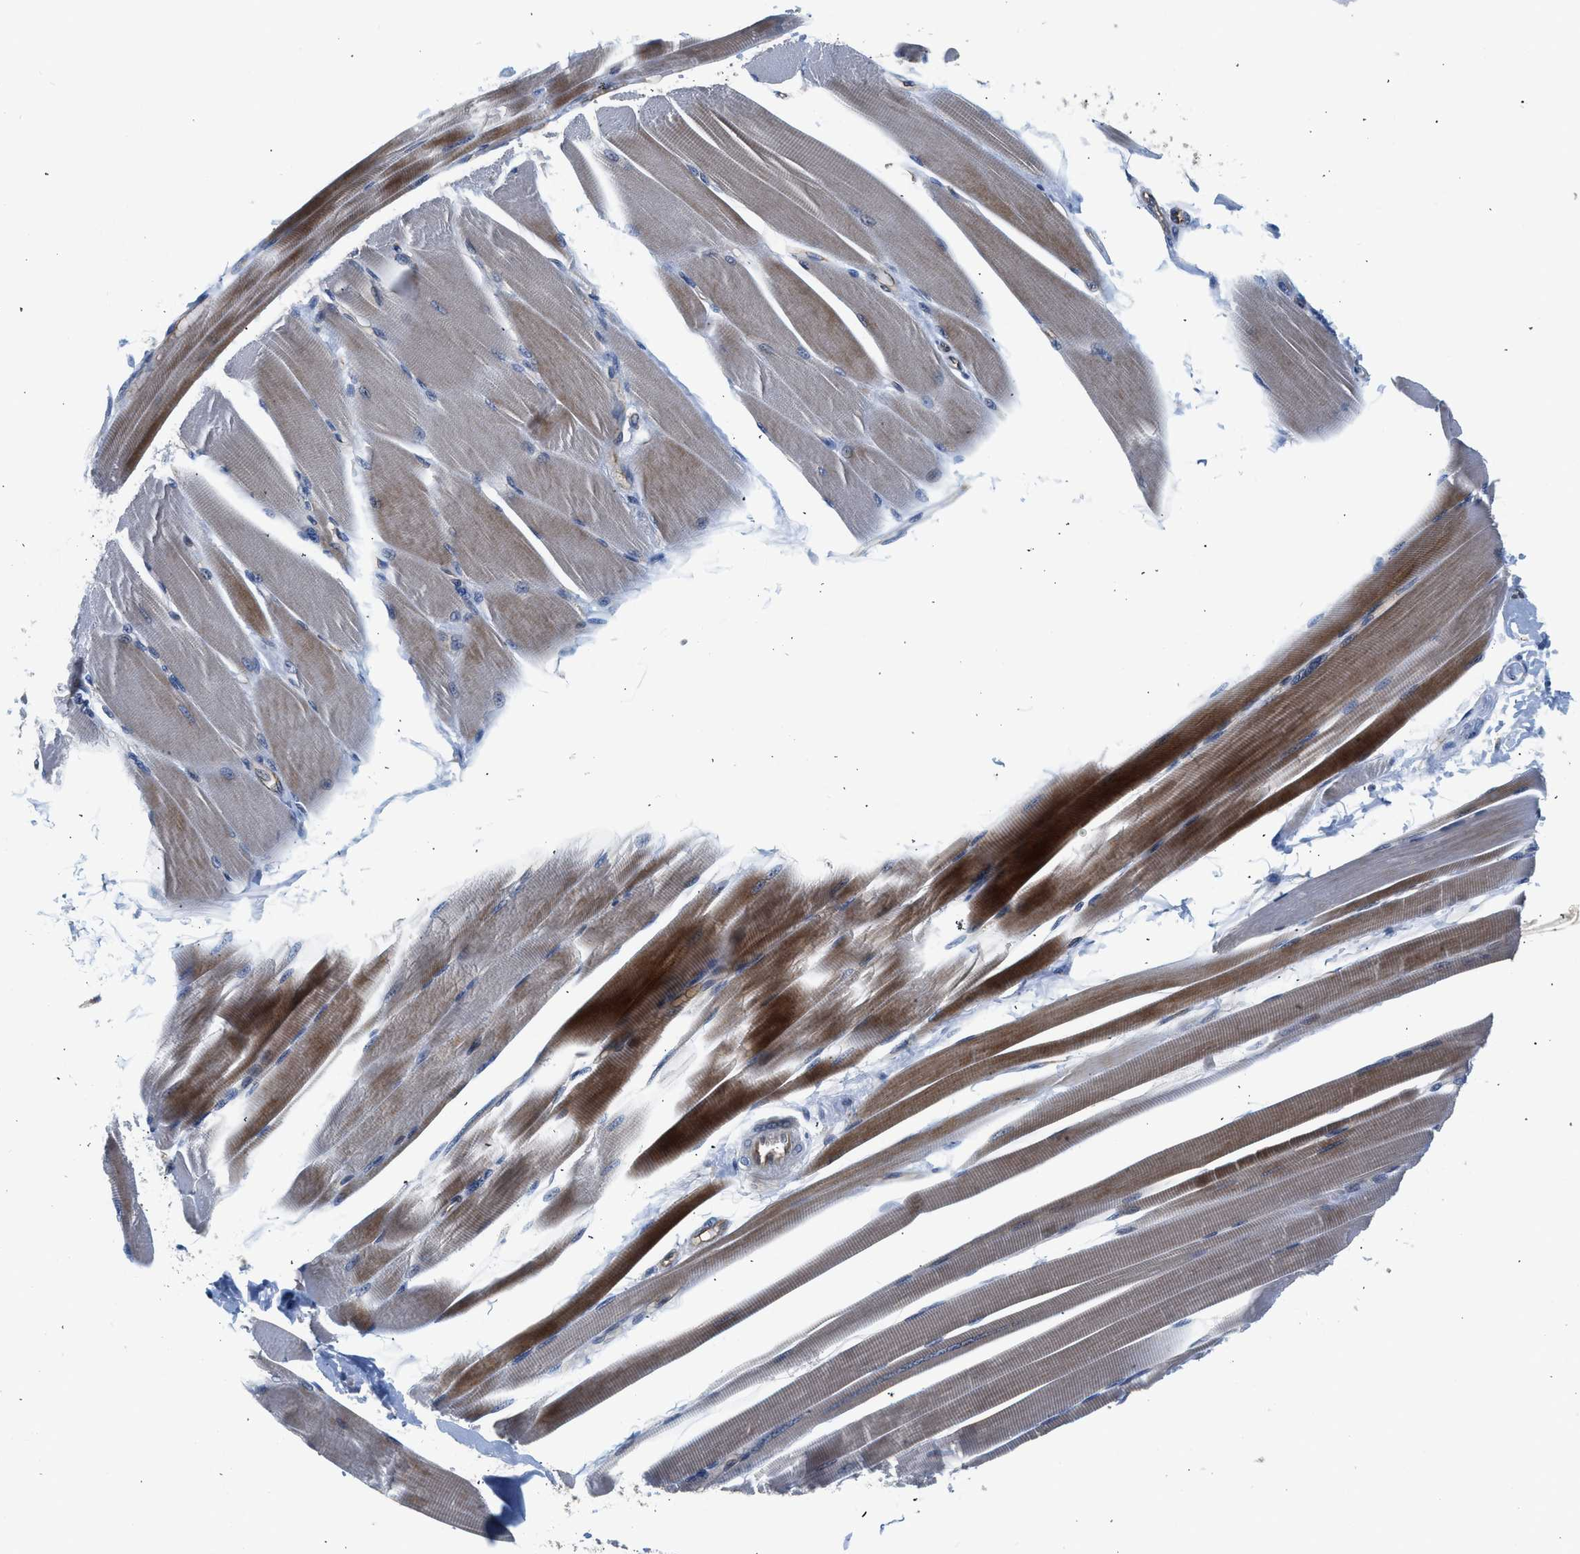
{"staining": {"intensity": "moderate", "quantity": "25%-75%", "location": "cytoplasmic/membranous"}, "tissue": "skeletal muscle", "cell_type": "Myocytes", "image_type": "normal", "snomed": [{"axis": "morphology", "description": "Normal tissue, NOS"}, {"axis": "topography", "description": "Skeletal muscle"}, {"axis": "topography", "description": "Peripheral nerve tissue"}], "caption": "Immunohistochemistry image of benign human skeletal muscle stained for a protein (brown), which shows medium levels of moderate cytoplasmic/membranous positivity in approximately 25%-75% of myocytes.", "gene": "PIM1", "patient": {"sex": "female", "age": 84}}